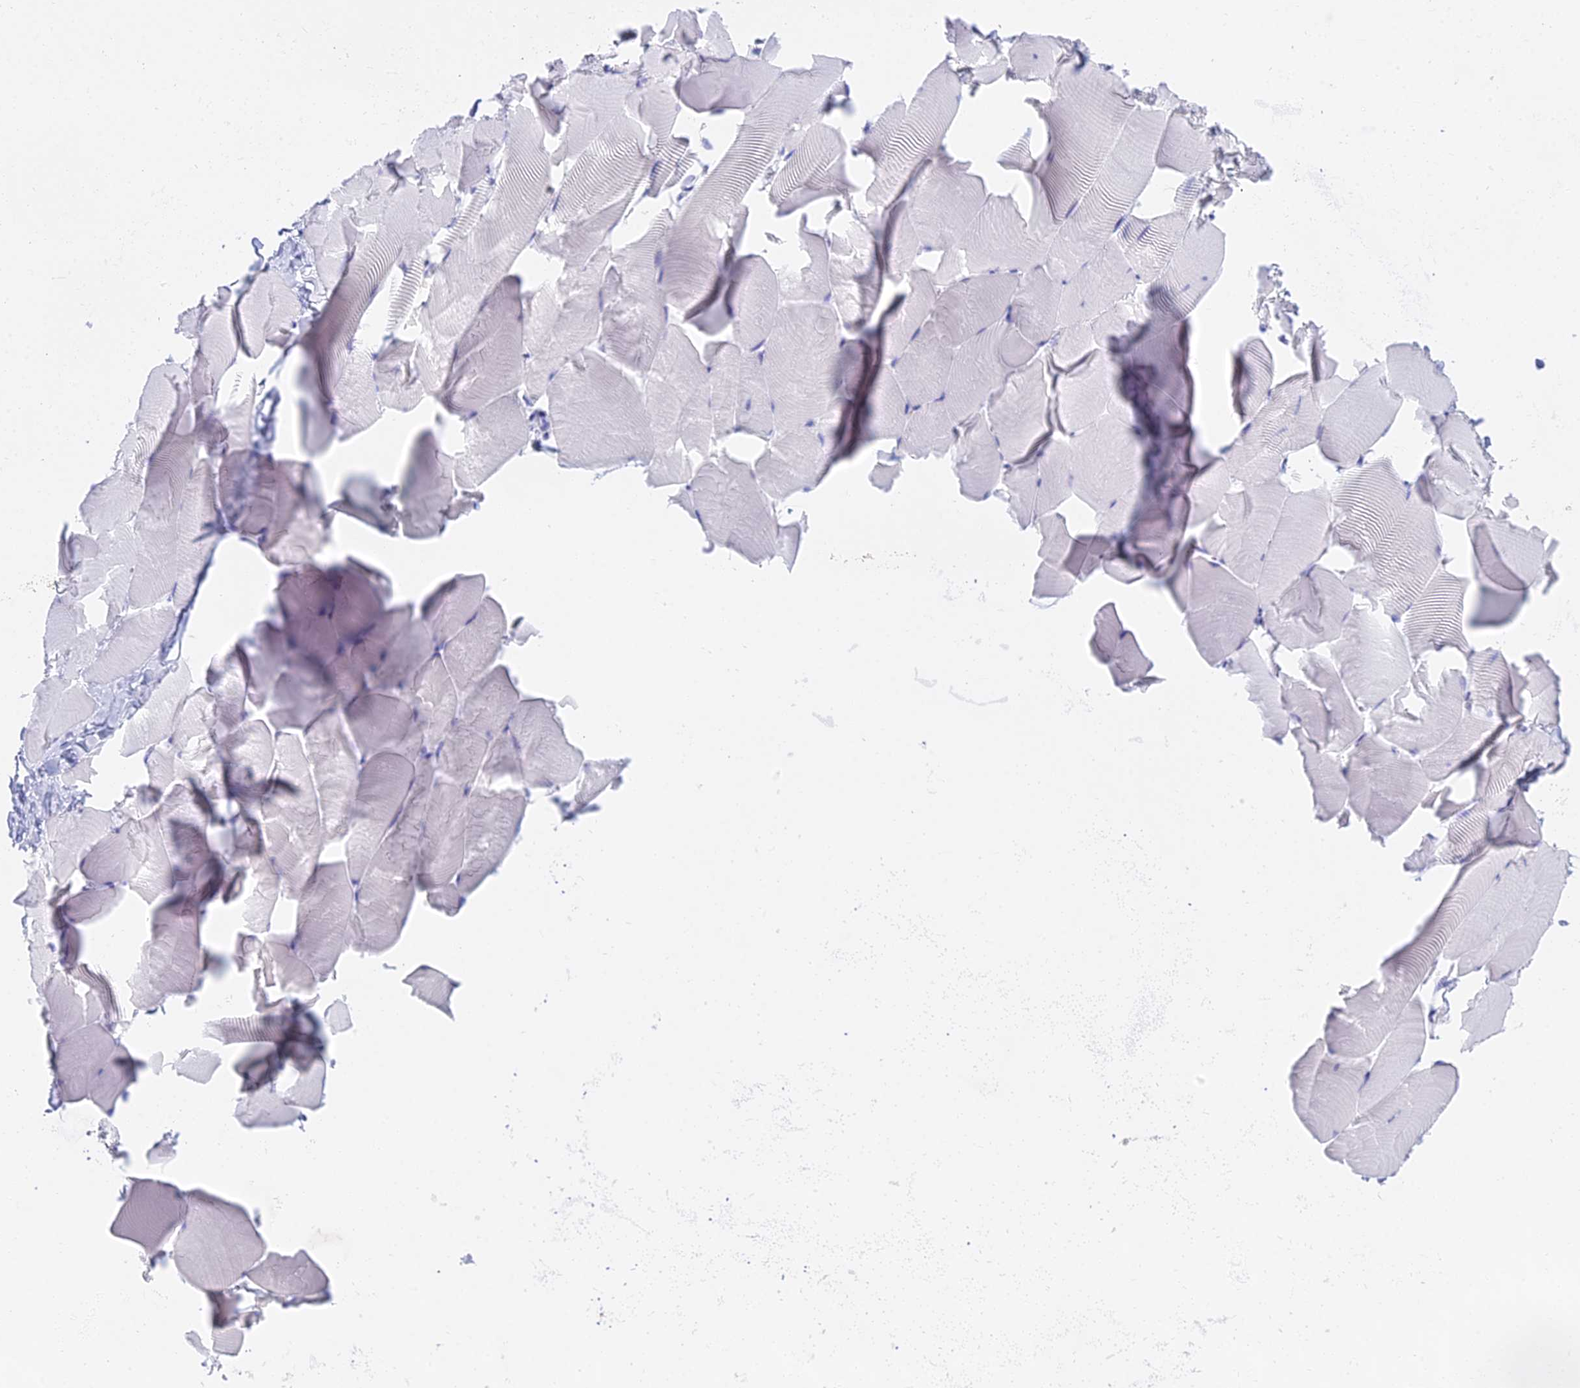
{"staining": {"intensity": "negative", "quantity": "none", "location": "none"}, "tissue": "skeletal muscle", "cell_type": "Myocytes", "image_type": "normal", "snomed": [{"axis": "morphology", "description": "Normal tissue, NOS"}, {"axis": "topography", "description": "Skeletal muscle"}], "caption": "This photomicrograph is of normal skeletal muscle stained with immunohistochemistry to label a protein in brown with the nuclei are counter-stained blue. There is no expression in myocytes. (DAB immunohistochemistry (IHC) visualized using brightfield microscopy, high magnification).", "gene": "CGB1", "patient": {"sex": "male", "age": 25}}